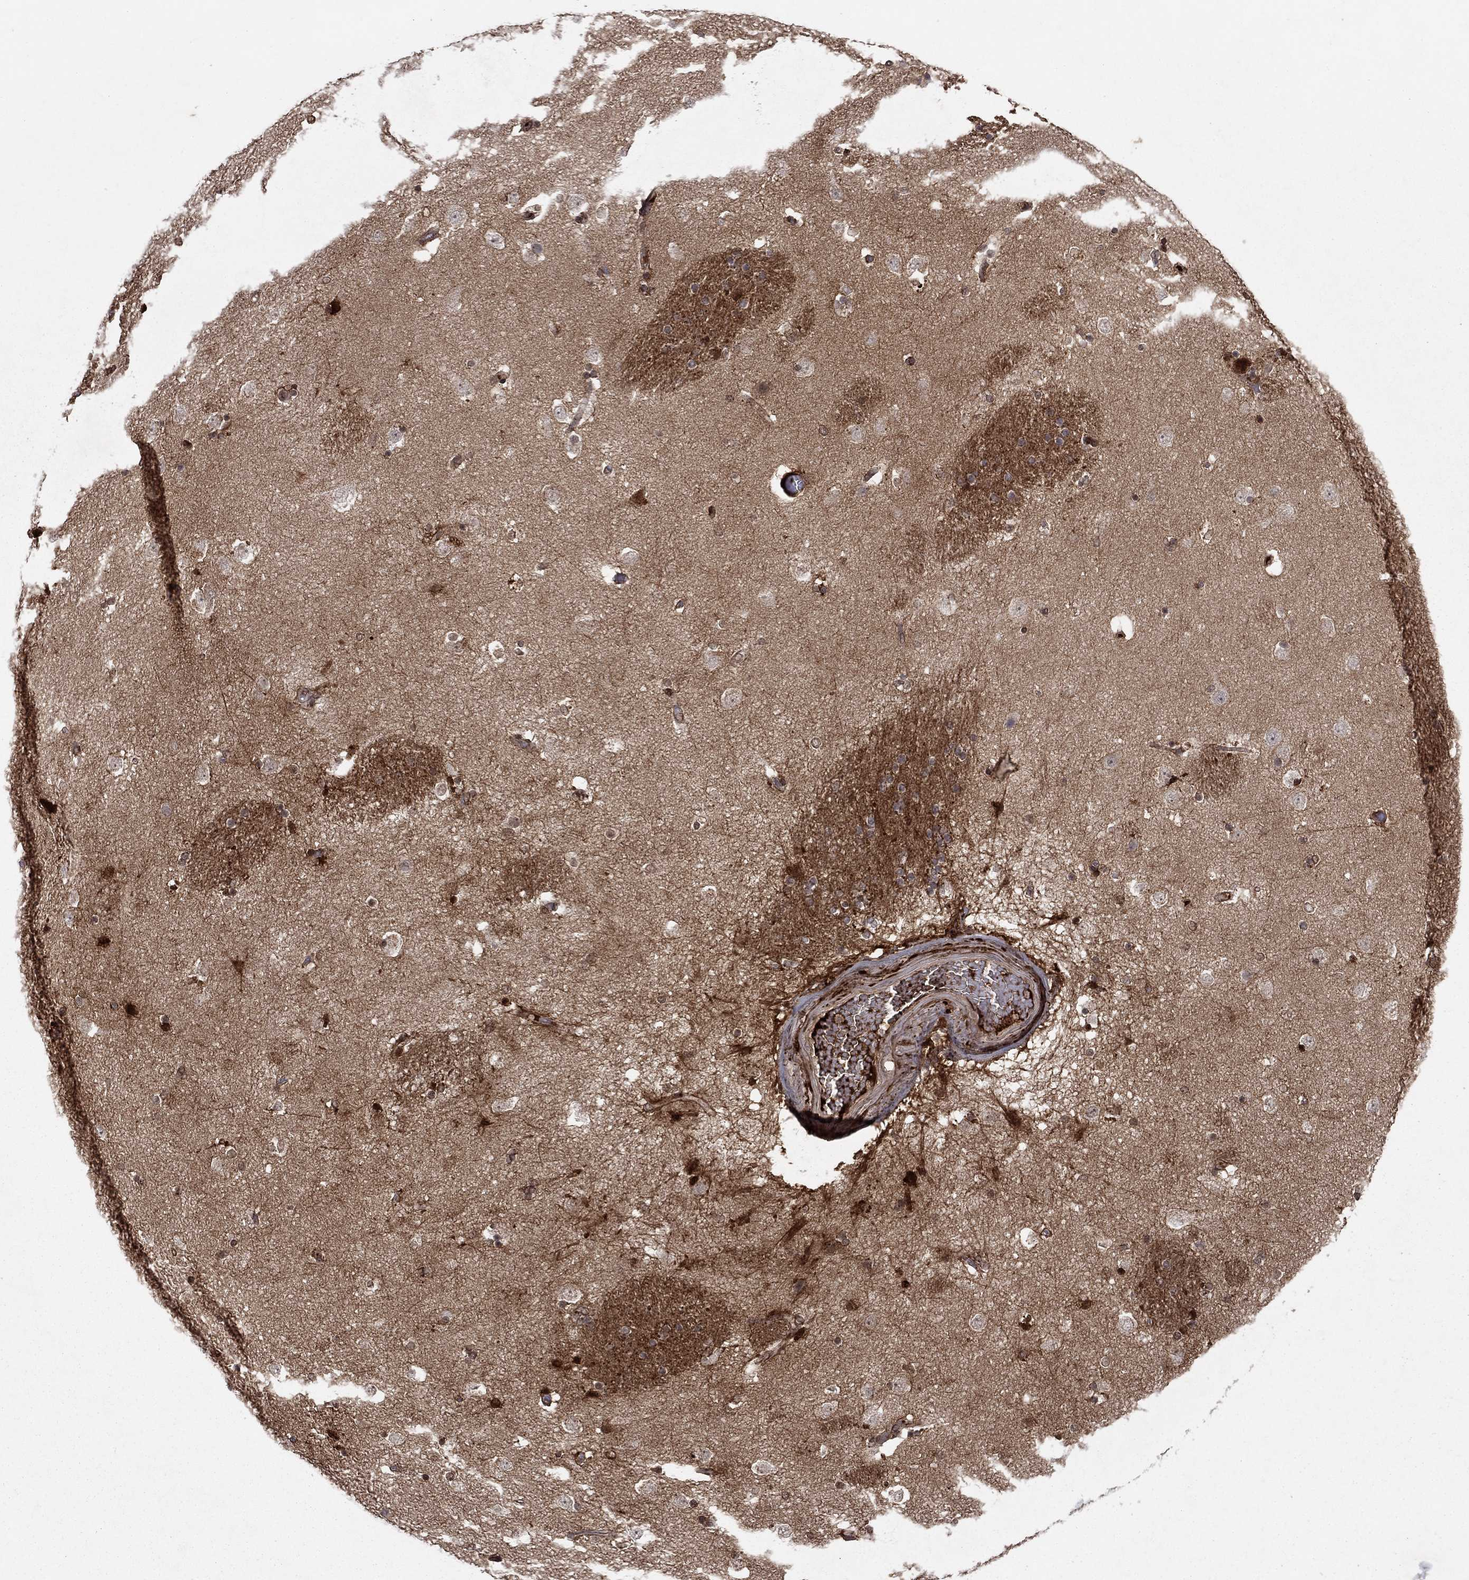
{"staining": {"intensity": "strong", "quantity": "25%-75%", "location": "cytoplasmic/membranous,nuclear"}, "tissue": "caudate", "cell_type": "Glial cells", "image_type": "normal", "snomed": [{"axis": "morphology", "description": "Normal tissue, NOS"}, {"axis": "topography", "description": "Lateral ventricle wall"}], "caption": "Immunohistochemical staining of unremarkable caudate reveals high levels of strong cytoplasmic/membranous,nuclear positivity in about 25%-75% of glial cells.", "gene": "PTGDS", "patient": {"sex": "male", "age": 51}}